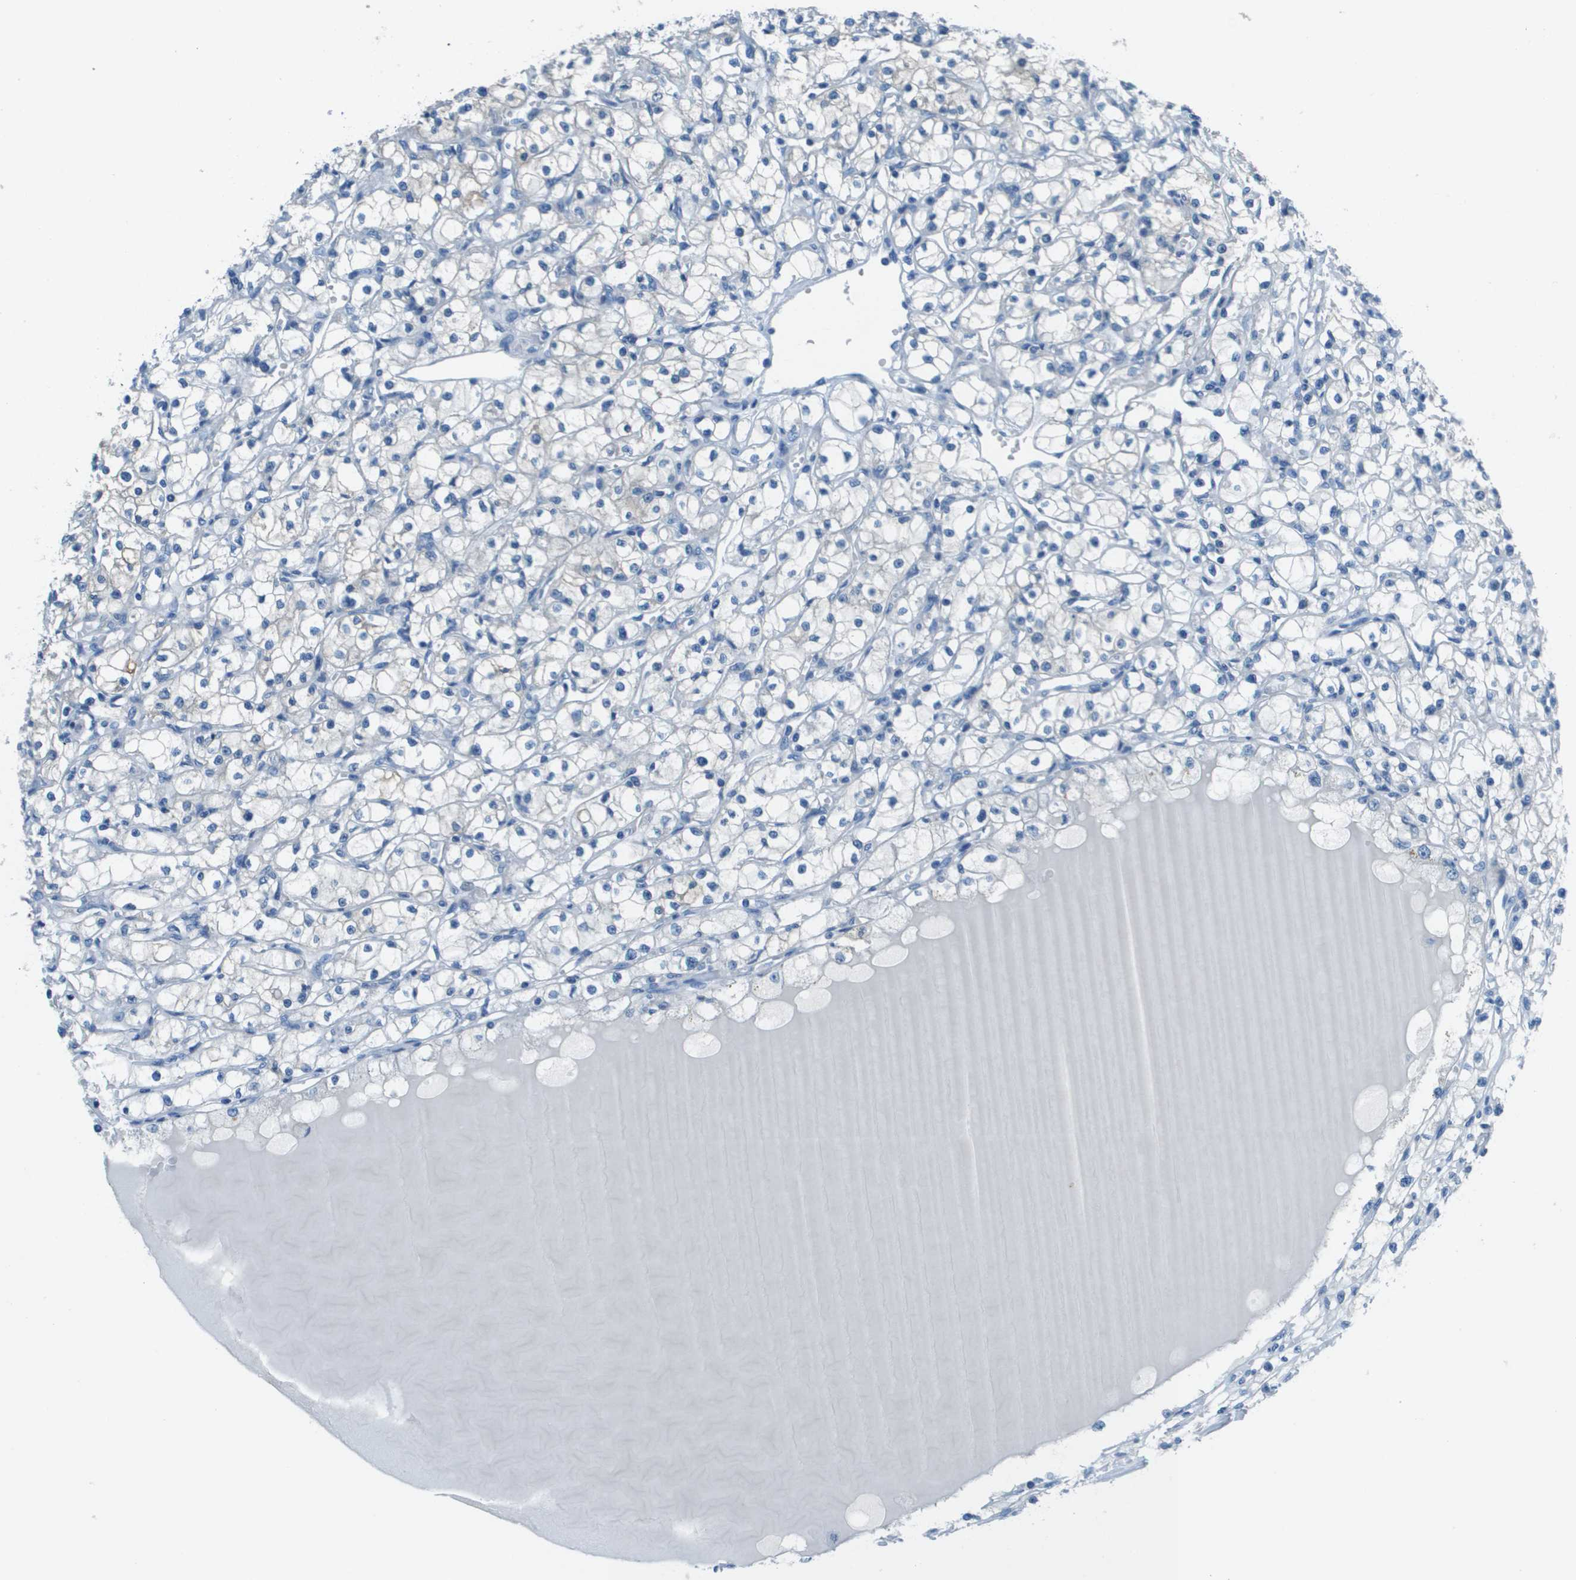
{"staining": {"intensity": "negative", "quantity": "none", "location": "none"}, "tissue": "renal cancer", "cell_type": "Tumor cells", "image_type": "cancer", "snomed": [{"axis": "morphology", "description": "Adenocarcinoma, NOS"}, {"axis": "topography", "description": "Kidney"}], "caption": "Immunohistochemical staining of renal adenocarcinoma reveals no significant staining in tumor cells.", "gene": "SLC16A10", "patient": {"sex": "male", "age": 56}}